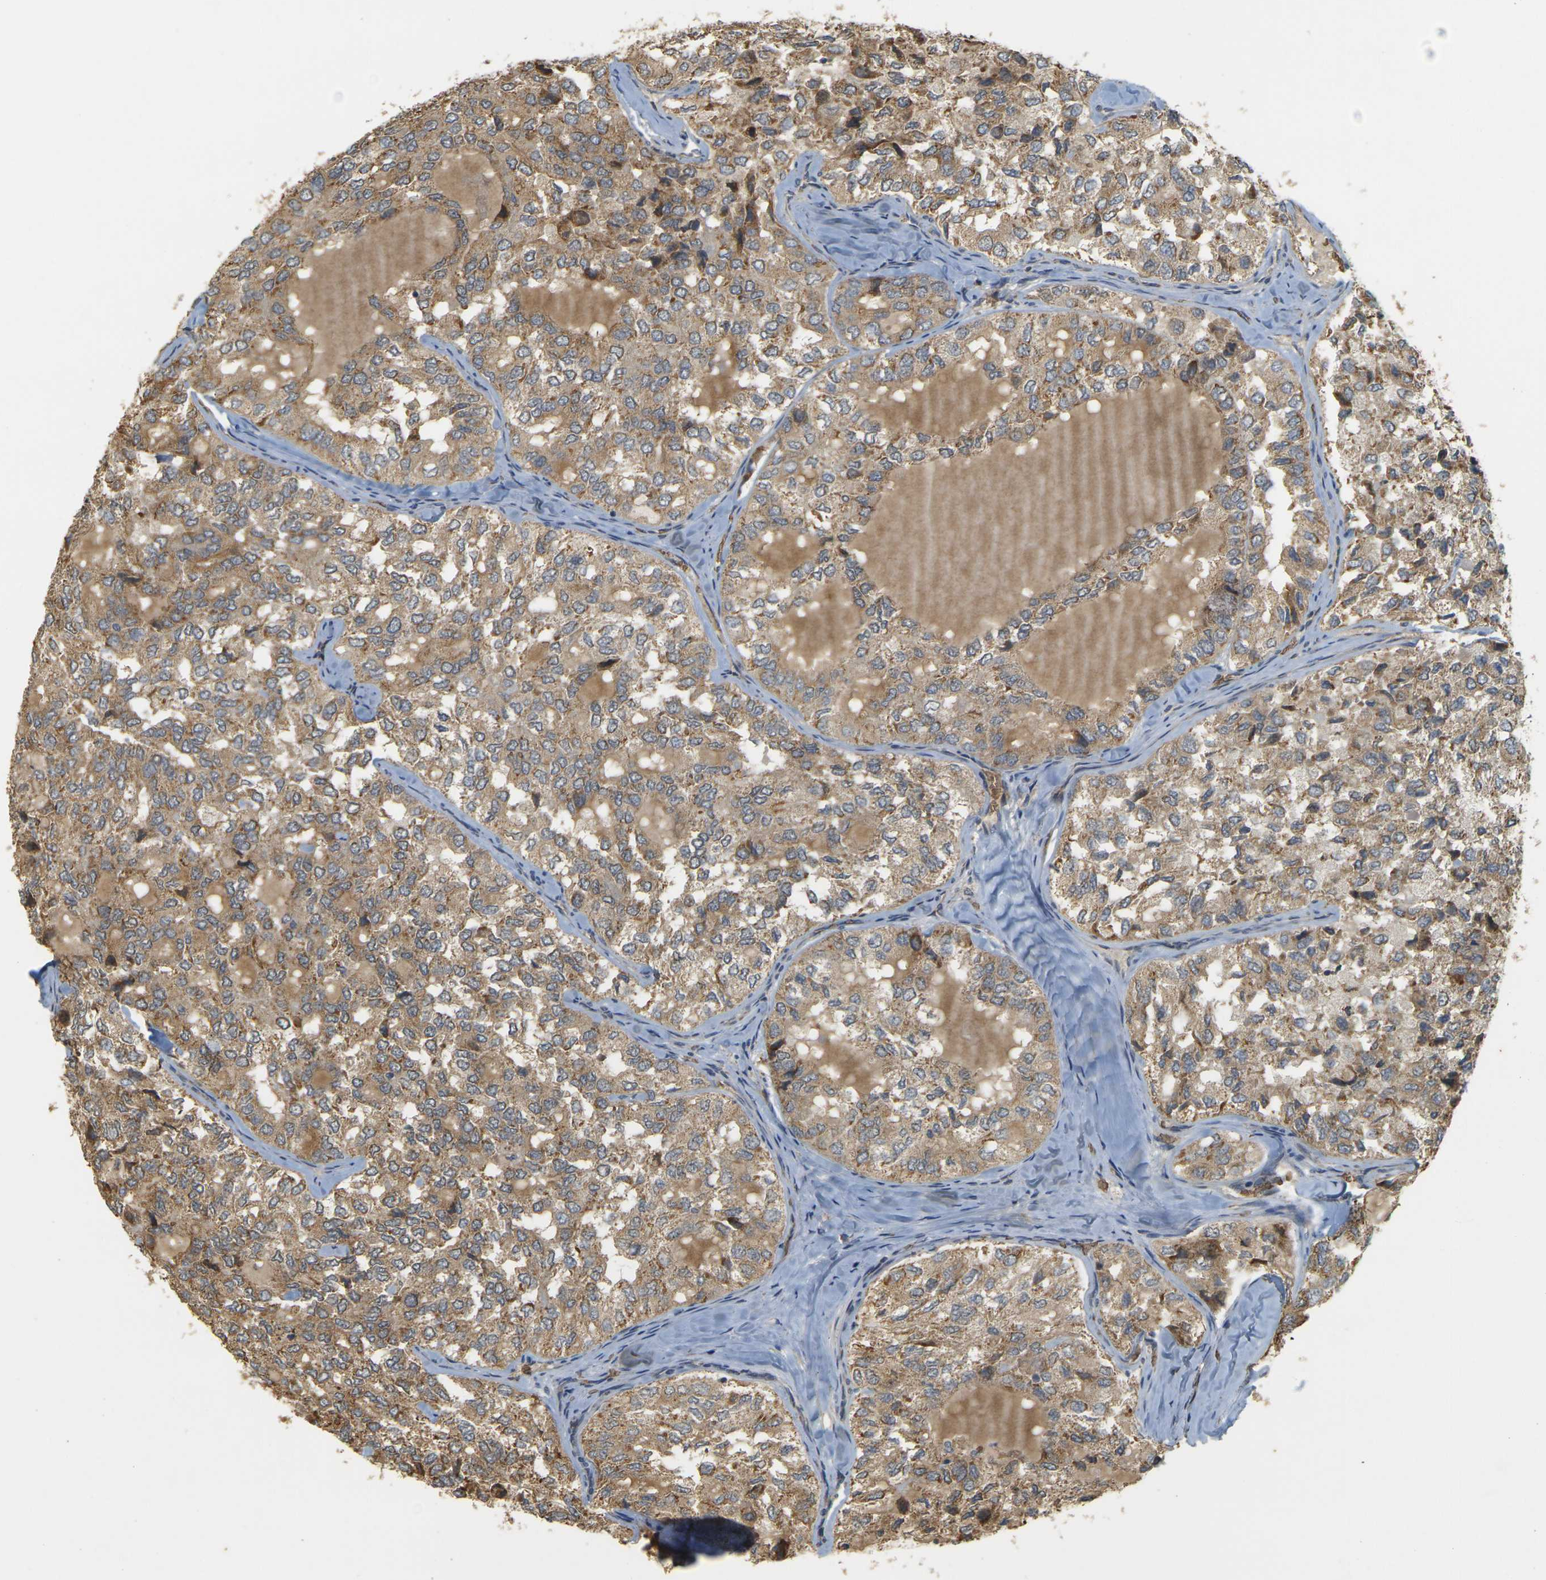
{"staining": {"intensity": "moderate", "quantity": ">75%", "location": "cytoplasmic/membranous"}, "tissue": "thyroid cancer", "cell_type": "Tumor cells", "image_type": "cancer", "snomed": [{"axis": "morphology", "description": "Follicular adenoma carcinoma, NOS"}, {"axis": "topography", "description": "Thyroid gland"}], "caption": "About >75% of tumor cells in human thyroid follicular adenoma carcinoma show moderate cytoplasmic/membranous protein expression as visualized by brown immunohistochemical staining.", "gene": "MEGF9", "patient": {"sex": "male", "age": 75}}